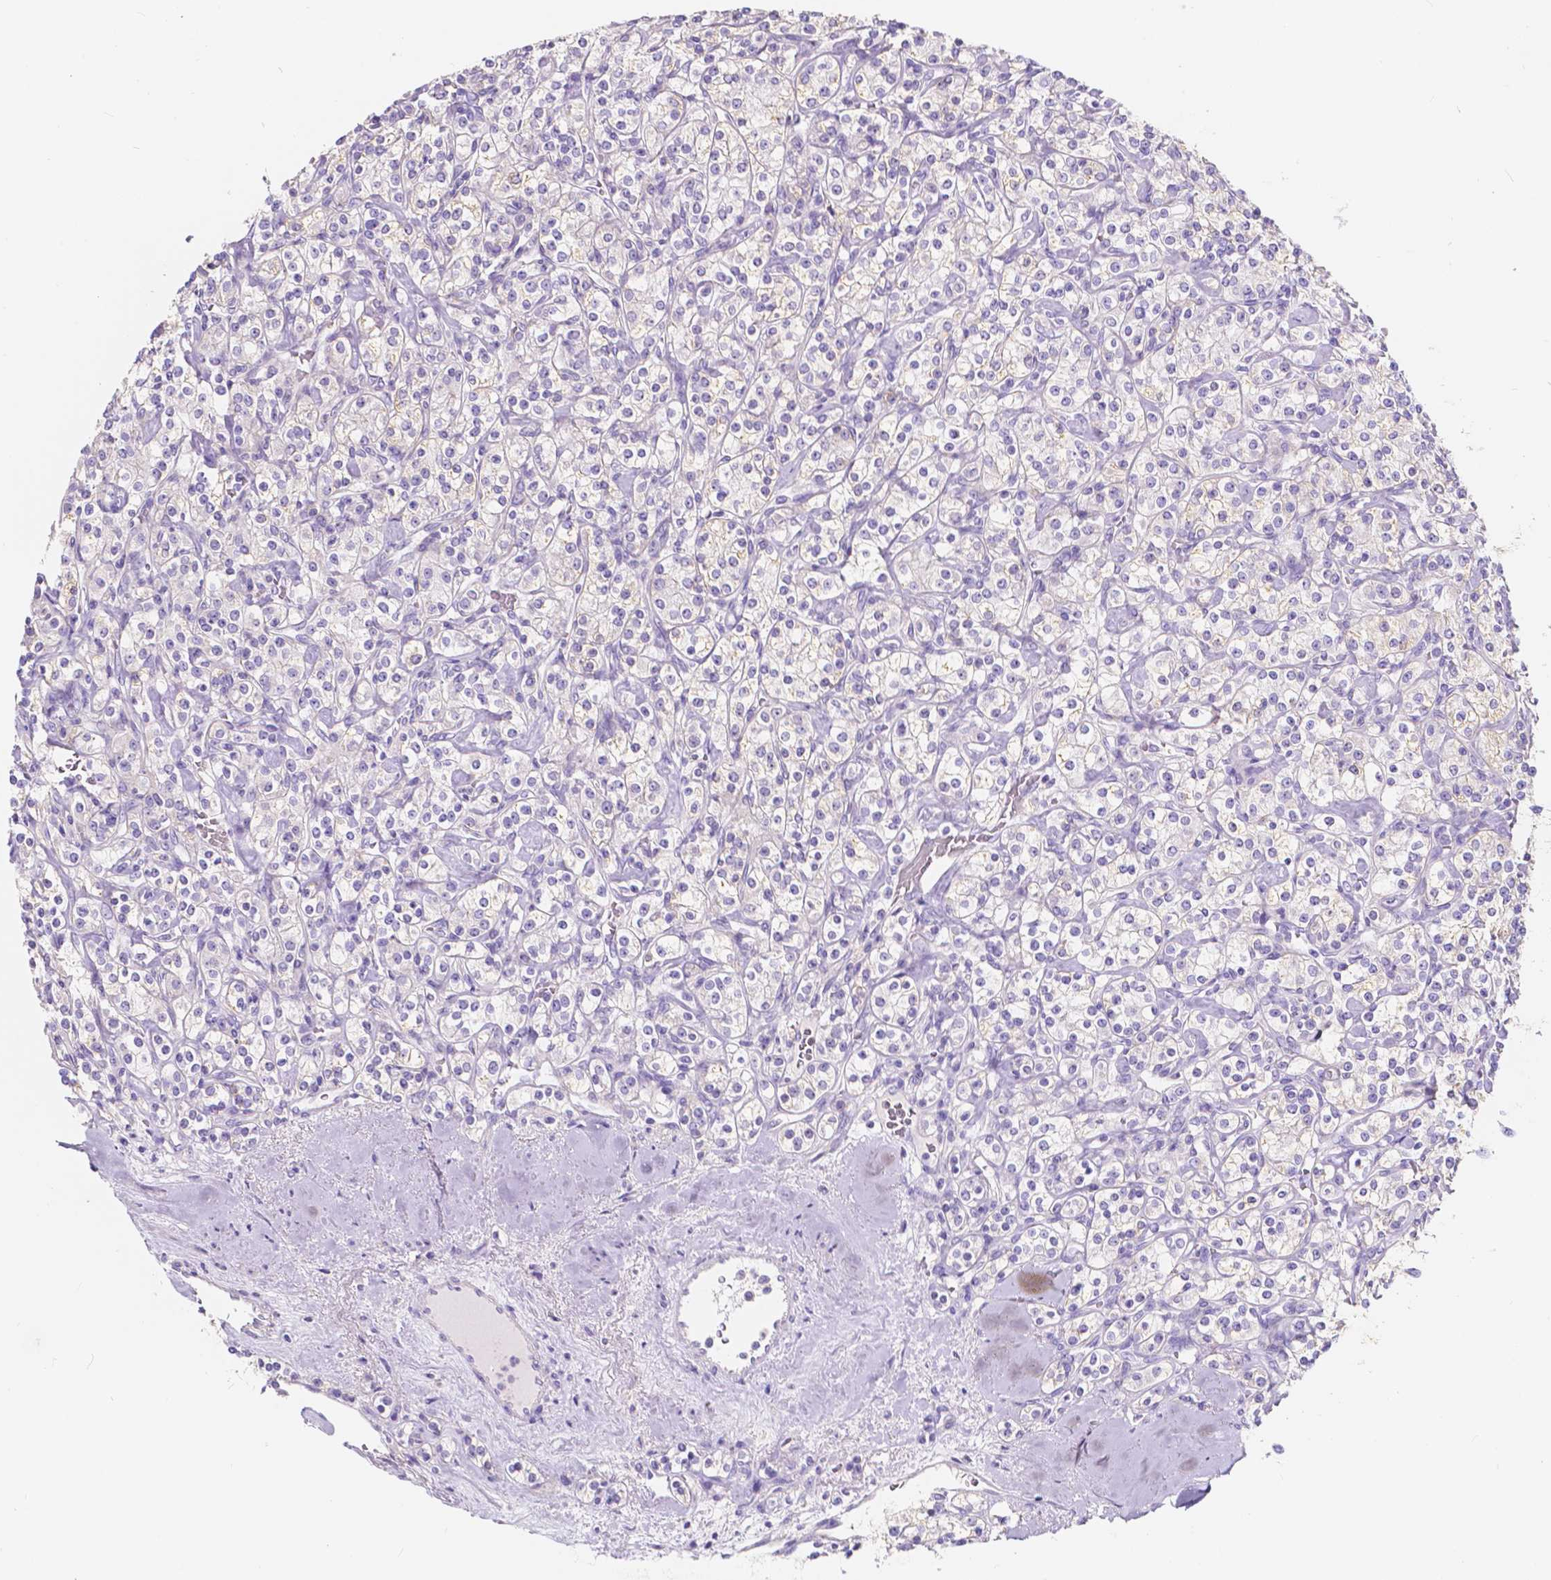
{"staining": {"intensity": "weak", "quantity": "<25%", "location": "cytoplasmic/membranous"}, "tissue": "renal cancer", "cell_type": "Tumor cells", "image_type": "cancer", "snomed": [{"axis": "morphology", "description": "Adenocarcinoma, NOS"}, {"axis": "topography", "description": "Kidney"}], "caption": "Tumor cells are negative for brown protein staining in renal adenocarcinoma. (DAB (3,3'-diaminobenzidine) immunohistochemistry with hematoxylin counter stain).", "gene": "CLSTN2", "patient": {"sex": "male", "age": 77}}